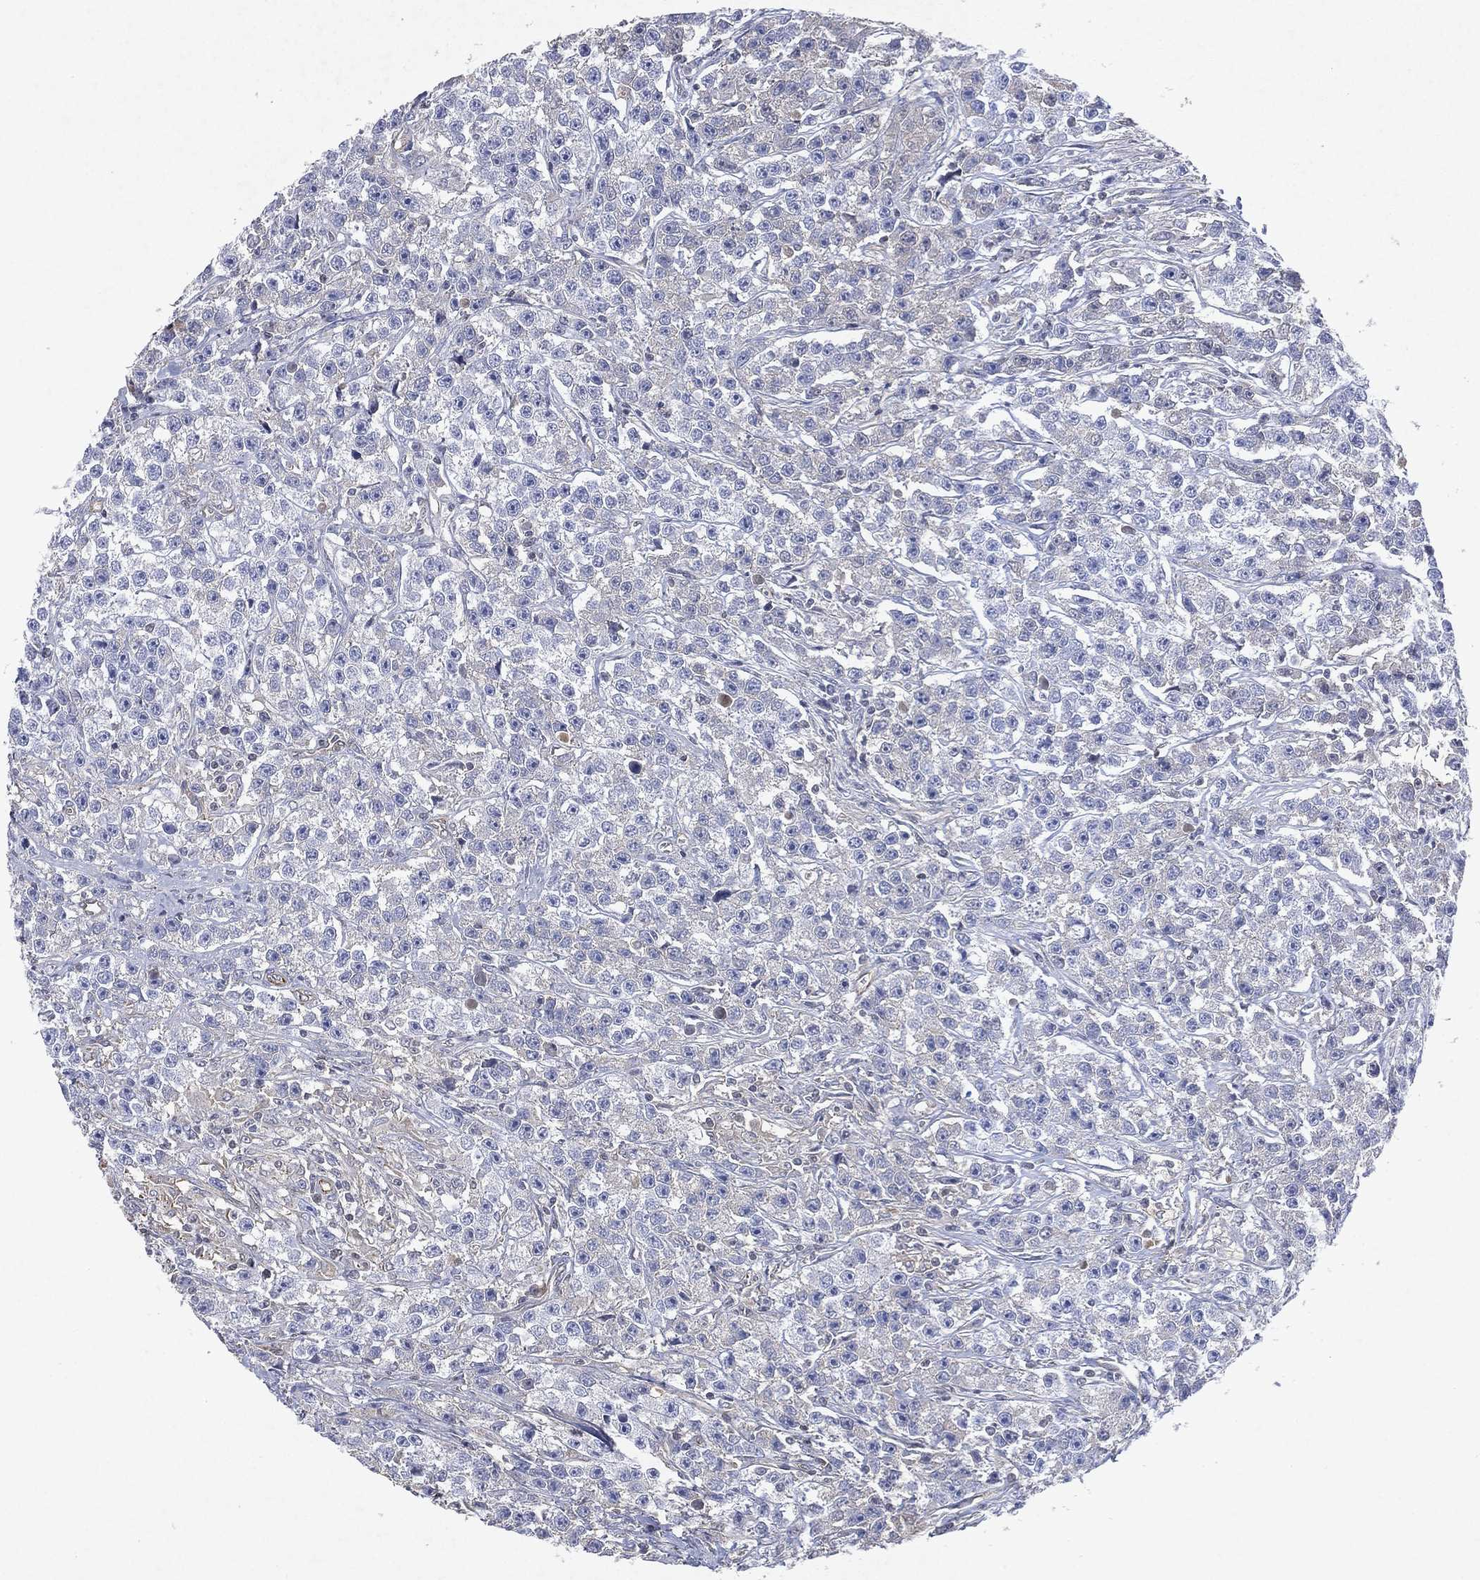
{"staining": {"intensity": "negative", "quantity": "none", "location": "none"}, "tissue": "testis cancer", "cell_type": "Tumor cells", "image_type": "cancer", "snomed": [{"axis": "morphology", "description": "Seminoma, NOS"}, {"axis": "topography", "description": "Testis"}], "caption": "Immunohistochemistry (IHC) image of neoplastic tissue: testis cancer (seminoma) stained with DAB (3,3'-diaminobenzidine) displays no significant protein positivity in tumor cells.", "gene": "FLI1", "patient": {"sex": "male", "age": 59}}